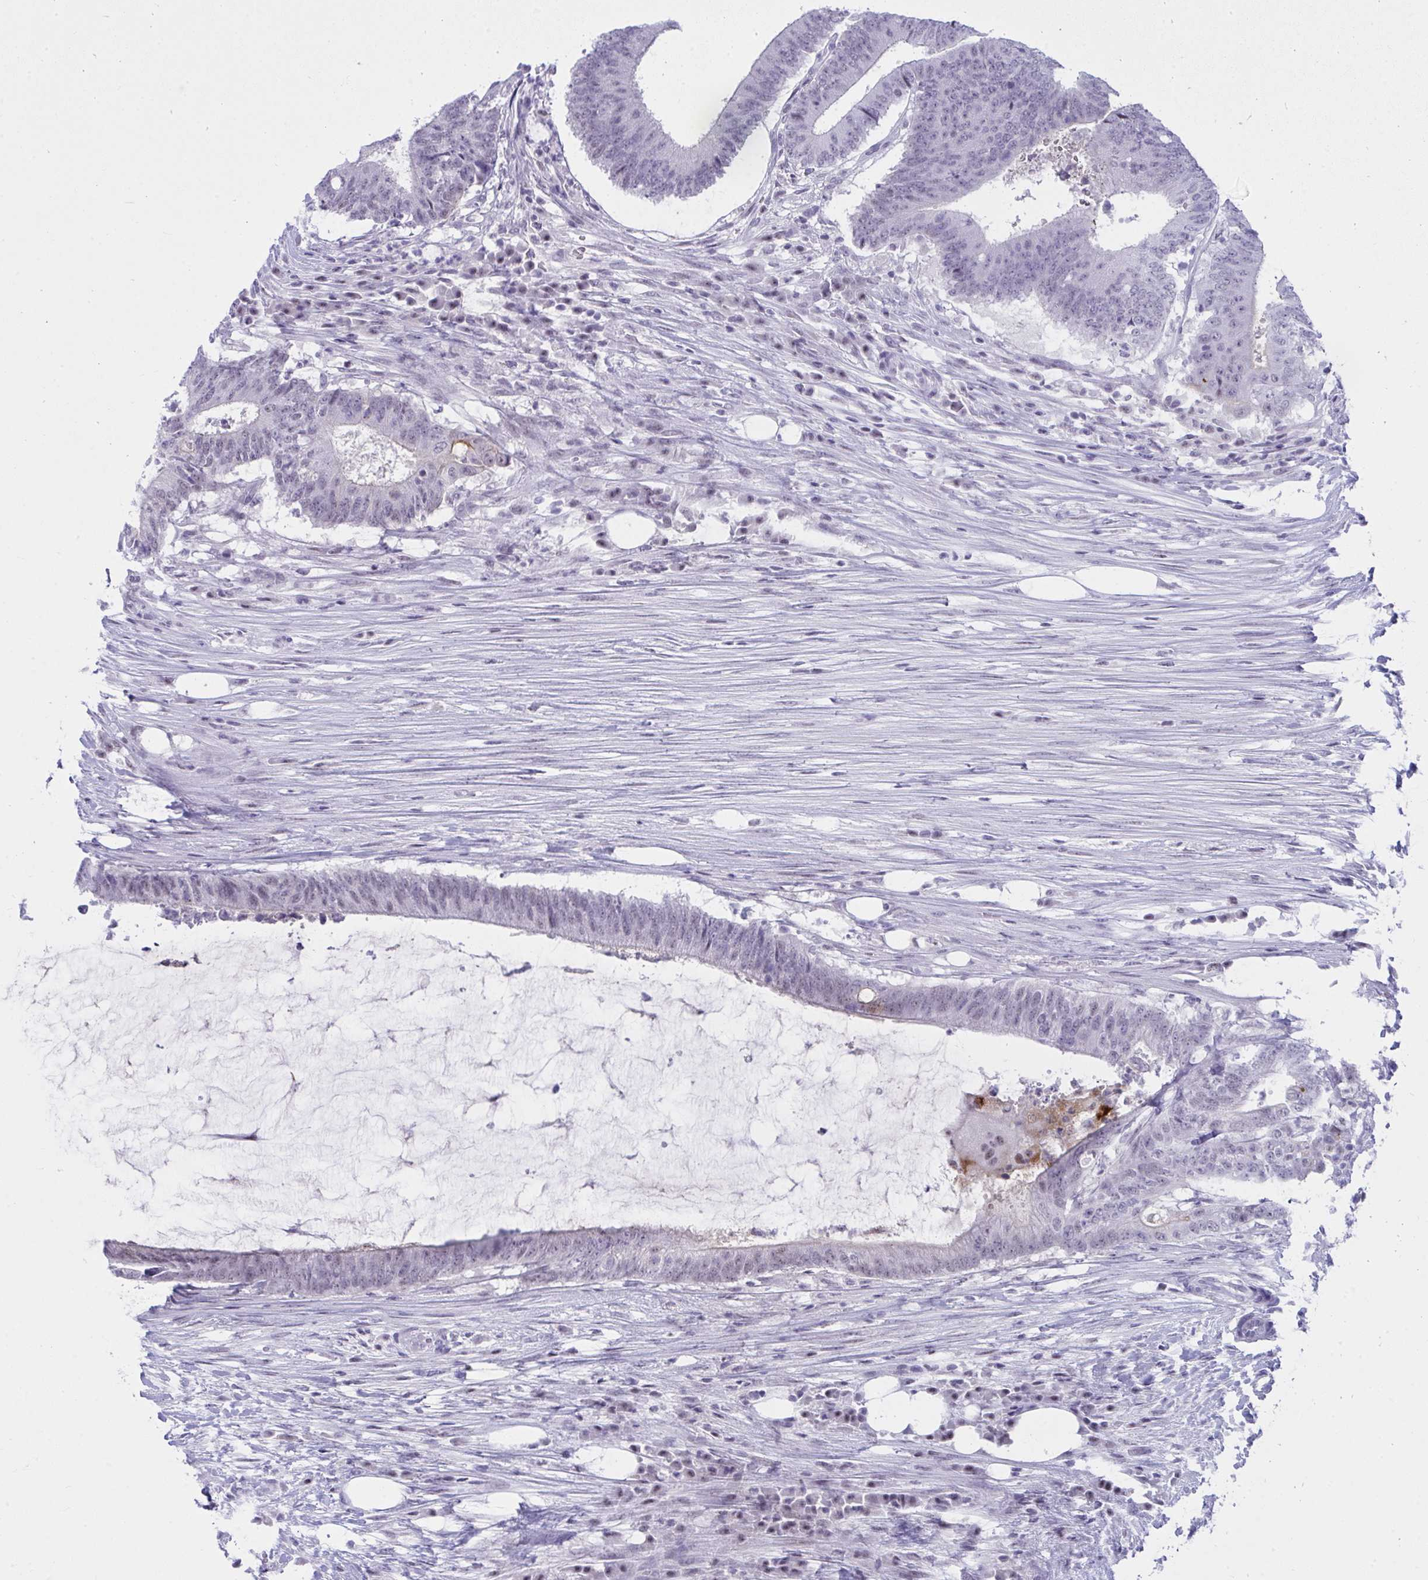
{"staining": {"intensity": "negative", "quantity": "none", "location": "none"}, "tissue": "colorectal cancer", "cell_type": "Tumor cells", "image_type": "cancer", "snomed": [{"axis": "morphology", "description": "Adenocarcinoma, NOS"}, {"axis": "topography", "description": "Colon"}], "caption": "The IHC image has no significant expression in tumor cells of adenocarcinoma (colorectal) tissue.", "gene": "OR5F1", "patient": {"sex": "female", "age": 43}}